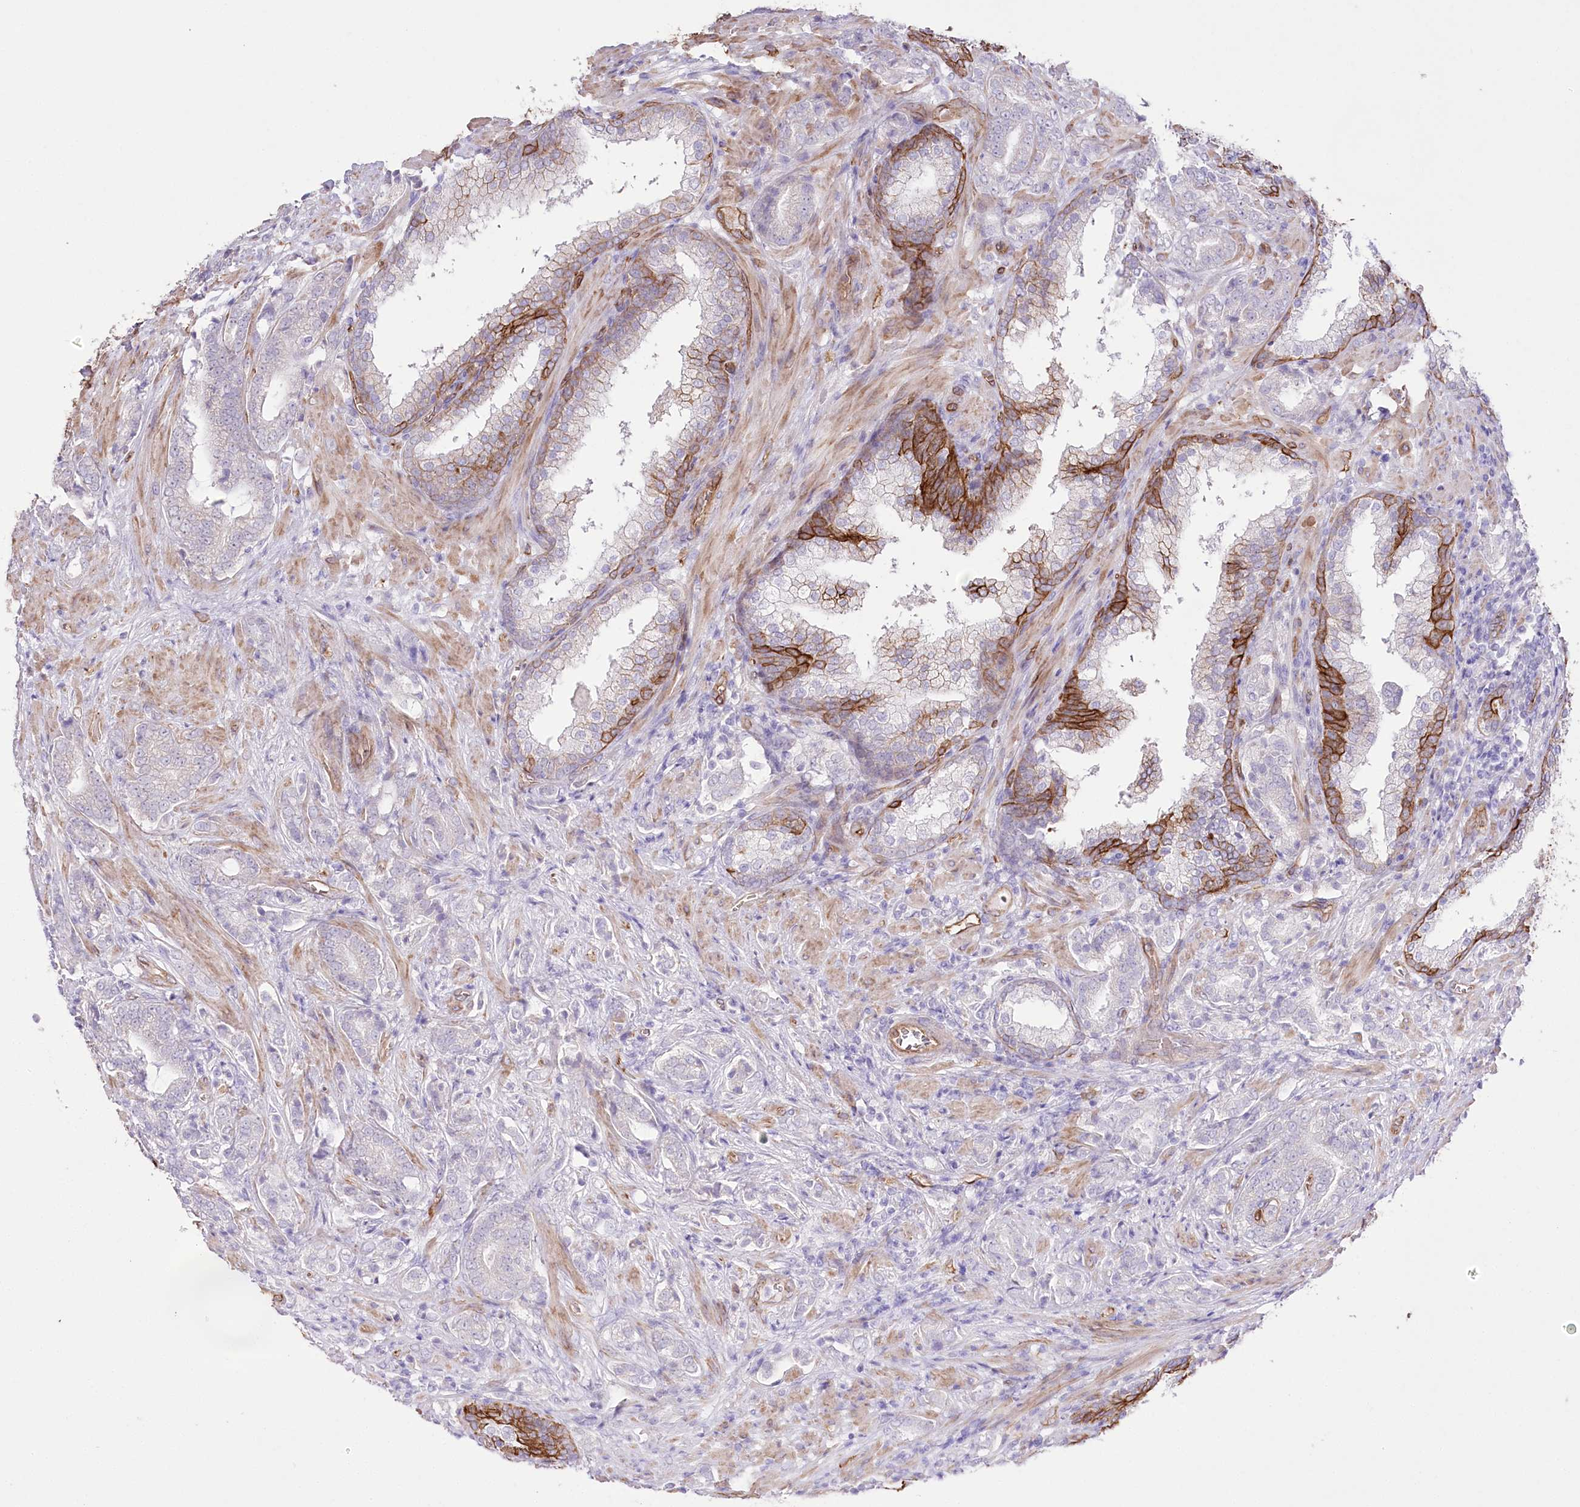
{"staining": {"intensity": "negative", "quantity": "none", "location": "none"}, "tissue": "prostate cancer", "cell_type": "Tumor cells", "image_type": "cancer", "snomed": [{"axis": "morphology", "description": "Adenocarcinoma, High grade"}, {"axis": "topography", "description": "Prostate"}], "caption": "Immunohistochemical staining of prostate cancer exhibits no significant staining in tumor cells.", "gene": "SLC39A10", "patient": {"sex": "male", "age": 57}}